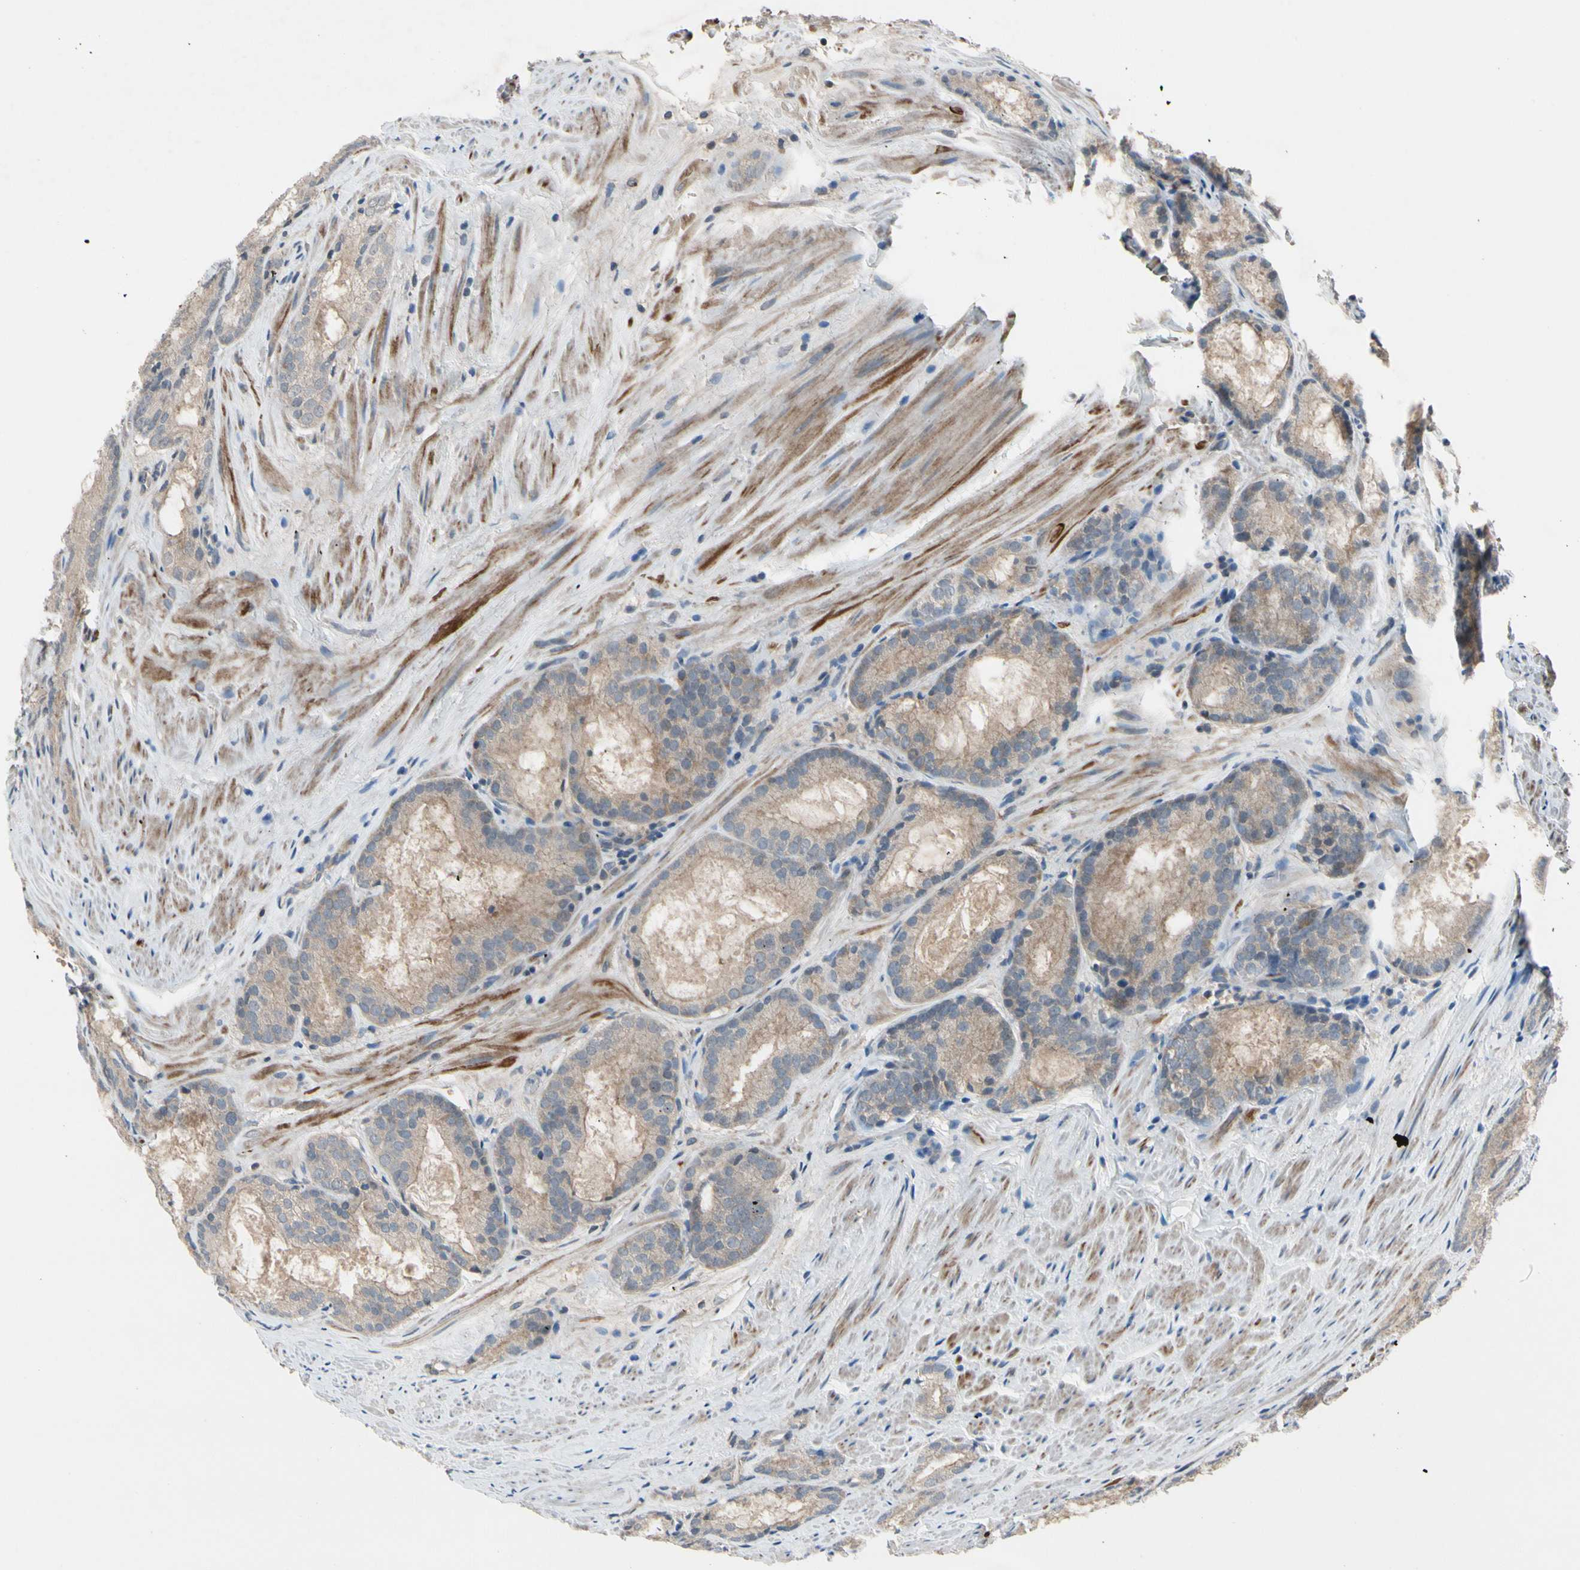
{"staining": {"intensity": "weak", "quantity": ">75%", "location": "cytoplasmic/membranous"}, "tissue": "prostate cancer", "cell_type": "Tumor cells", "image_type": "cancer", "snomed": [{"axis": "morphology", "description": "Adenocarcinoma, Low grade"}, {"axis": "topography", "description": "Prostate"}], "caption": "A brown stain shows weak cytoplasmic/membranous expression of a protein in human prostate low-grade adenocarcinoma tumor cells. (Brightfield microscopy of DAB IHC at high magnification).", "gene": "ICAM5", "patient": {"sex": "male", "age": 64}}